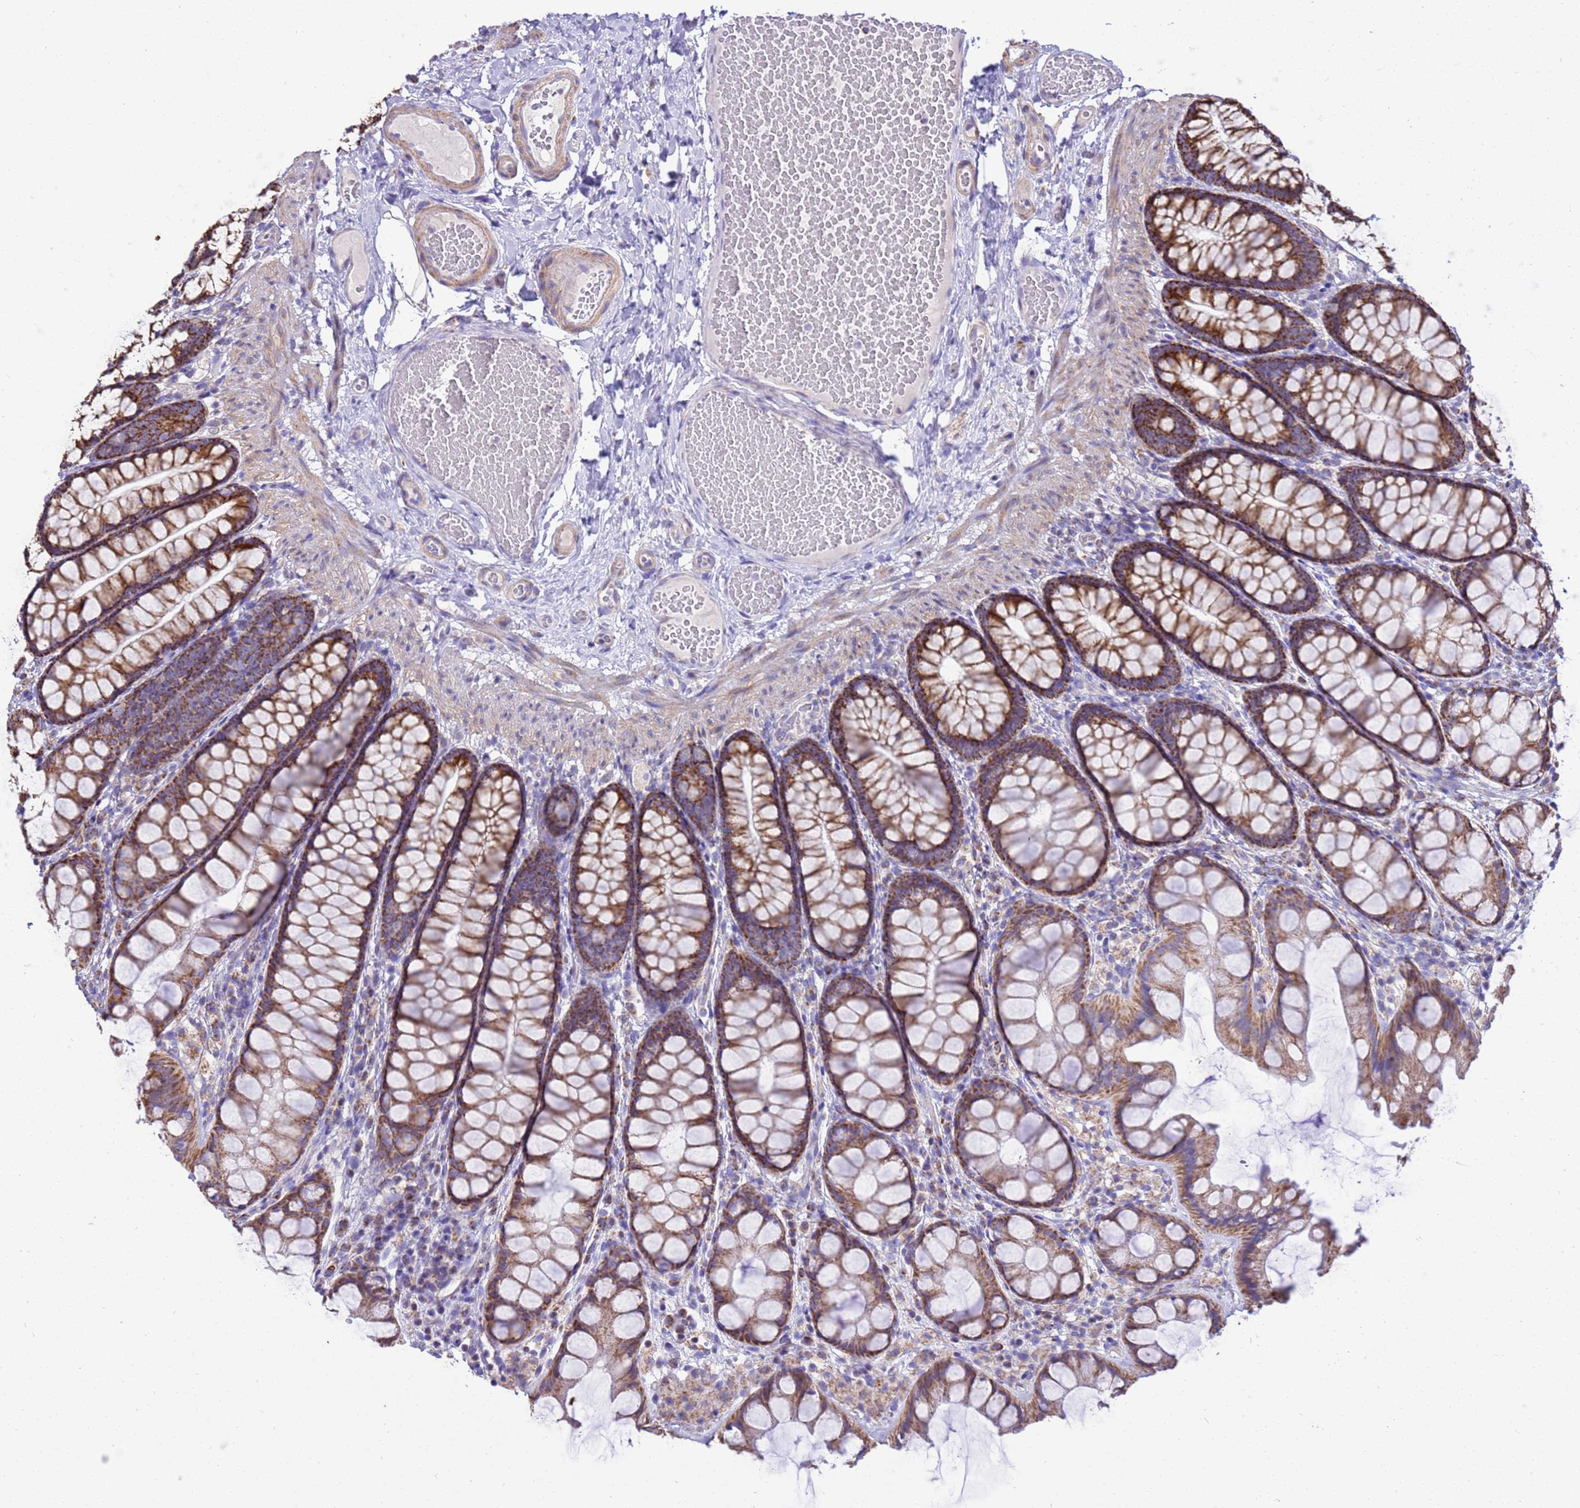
{"staining": {"intensity": "weak", "quantity": ">75%", "location": "cytoplasmic/membranous"}, "tissue": "colon", "cell_type": "Endothelial cells", "image_type": "normal", "snomed": [{"axis": "morphology", "description": "Normal tissue, NOS"}, {"axis": "topography", "description": "Colon"}], "caption": "The image reveals a brown stain indicating the presence of a protein in the cytoplasmic/membranous of endothelial cells in colon. The staining was performed using DAB (3,3'-diaminobenzidine) to visualize the protein expression in brown, while the nuclei were stained in blue with hematoxylin (Magnification: 20x).", "gene": "RNF165", "patient": {"sex": "male", "age": 47}}